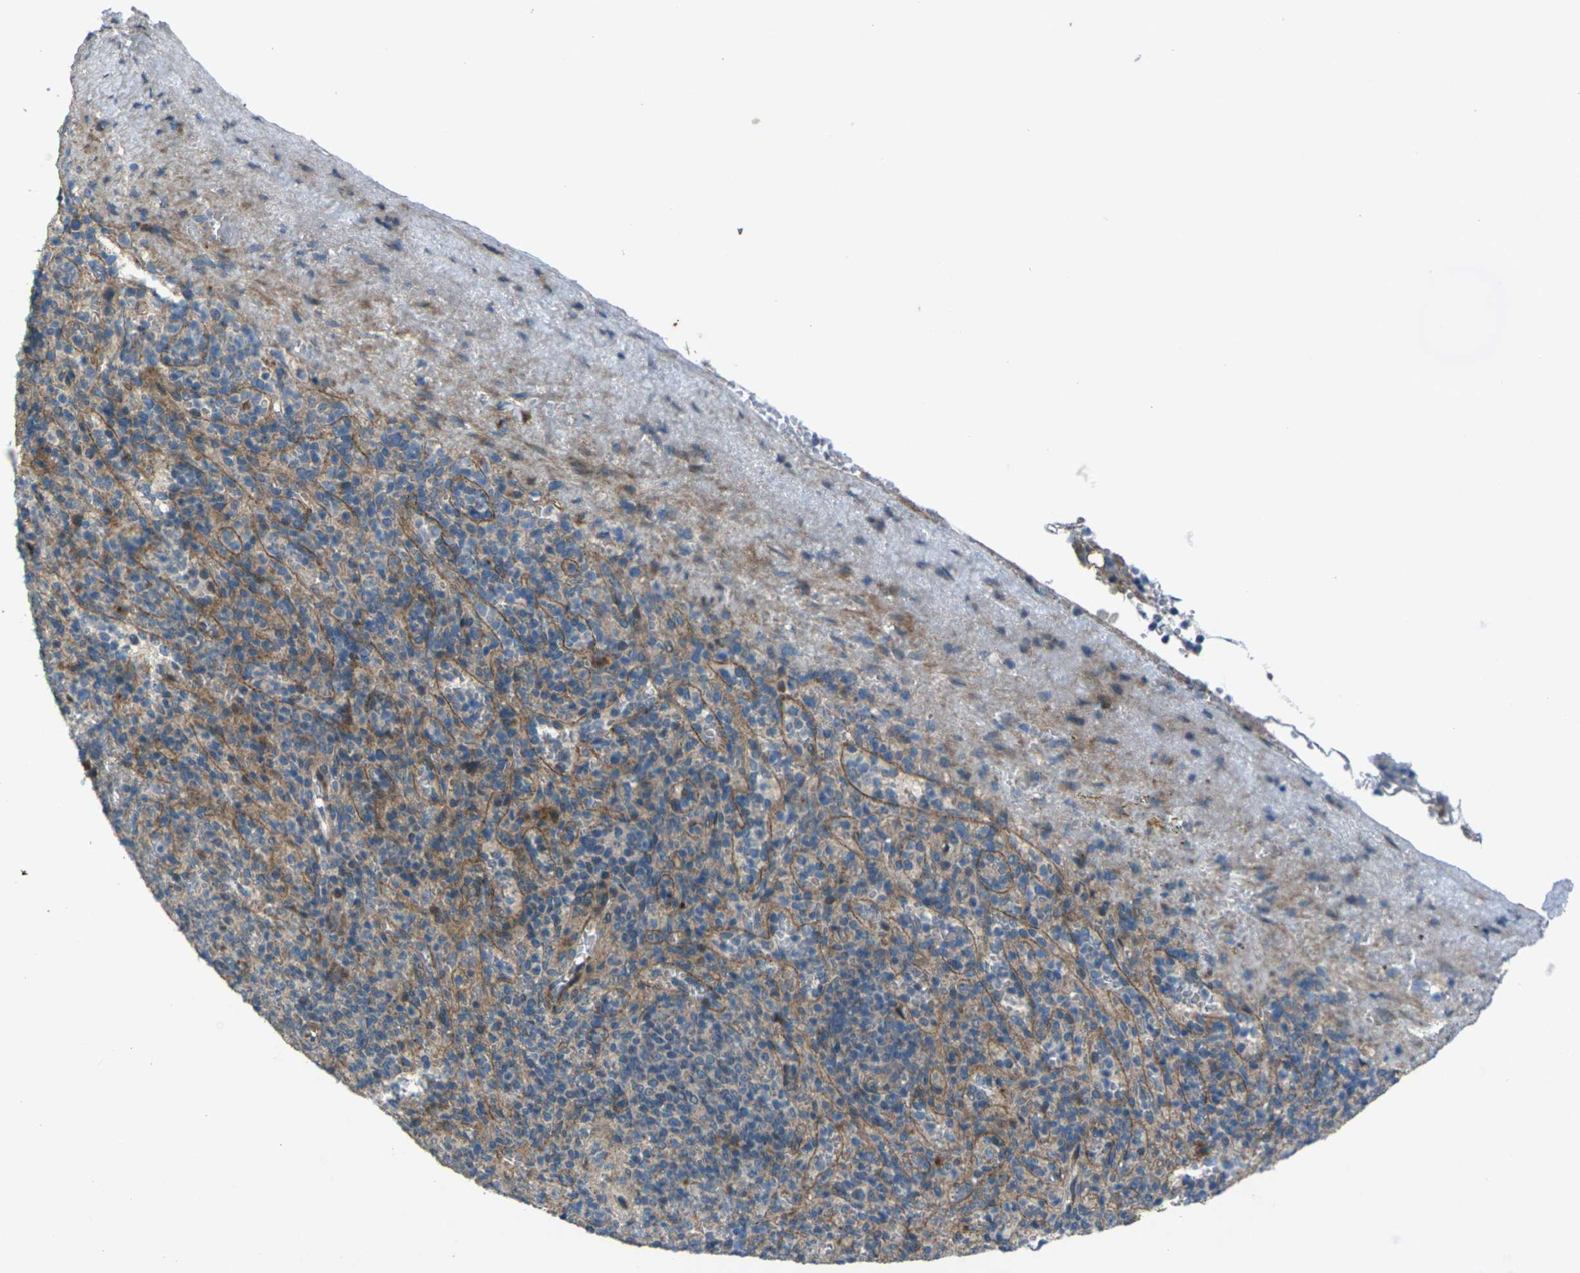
{"staining": {"intensity": "weak", "quantity": "<25%", "location": "cytoplasmic/membranous"}, "tissue": "spleen", "cell_type": "Cells in red pulp", "image_type": "normal", "snomed": [{"axis": "morphology", "description": "Normal tissue, NOS"}, {"axis": "topography", "description": "Spleen"}], "caption": "High magnification brightfield microscopy of unremarkable spleen stained with DAB (brown) and counterstained with hematoxylin (blue): cells in red pulp show no significant positivity. The staining was performed using DAB to visualize the protein expression in brown, while the nuclei were stained in blue with hematoxylin (Magnification: 20x).", "gene": "EDNRA", "patient": {"sex": "female", "age": 74}}